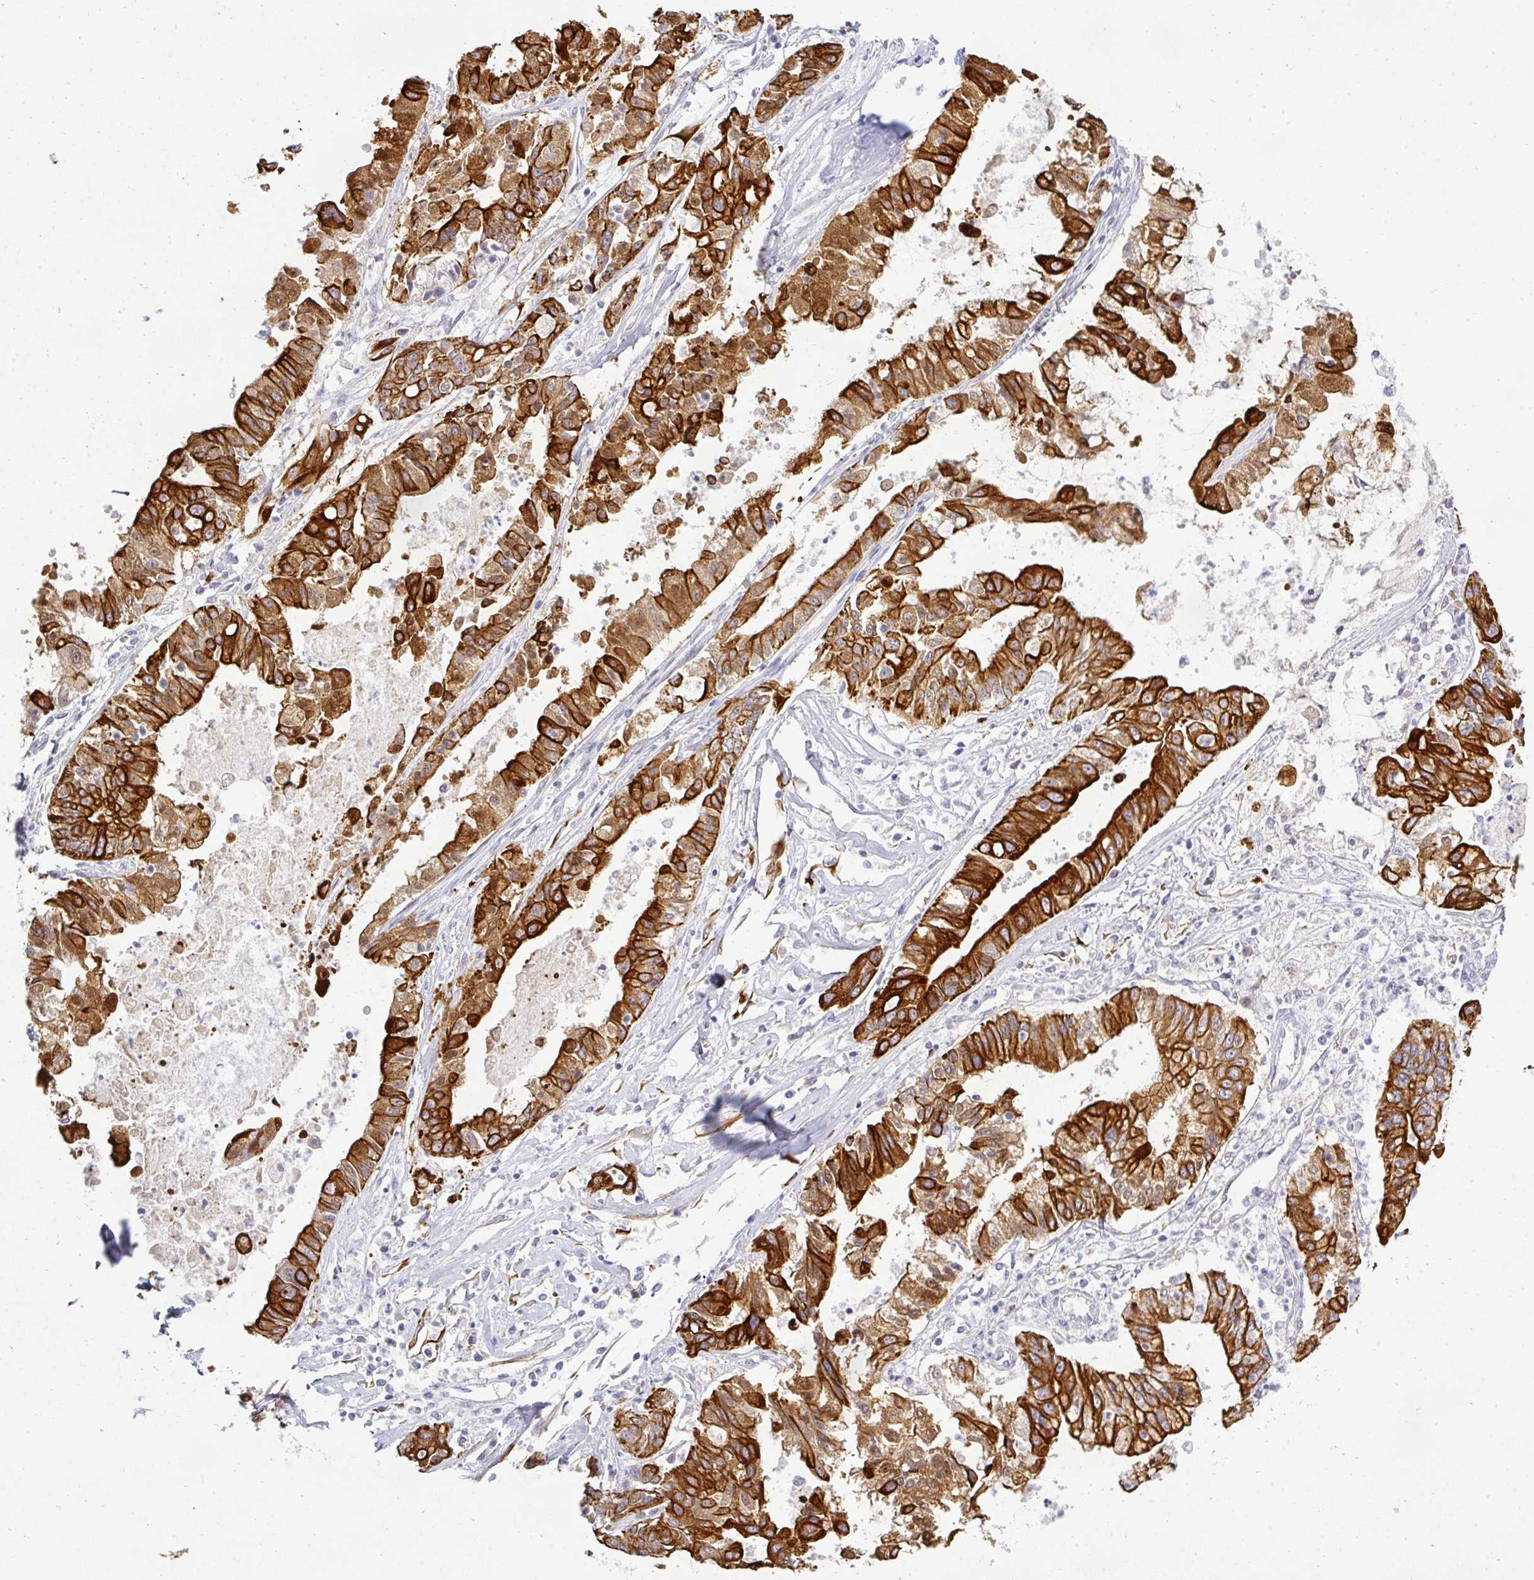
{"staining": {"intensity": "strong", "quantity": ">75%", "location": "cytoplasmic/membranous"}, "tissue": "ovarian cancer", "cell_type": "Tumor cells", "image_type": "cancer", "snomed": [{"axis": "morphology", "description": "Cystadenocarcinoma, mucinous, NOS"}, {"axis": "topography", "description": "Ovary"}], "caption": "IHC (DAB (3,3'-diaminobenzidine)) staining of human mucinous cystadenocarcinoma (ovarian) exhibits strong cytoplasmic/membranous protein positivity in approximately >75% of tumor cells.", "gene": "ASXL3", "patient": {"sex": "female", "age": 70}}